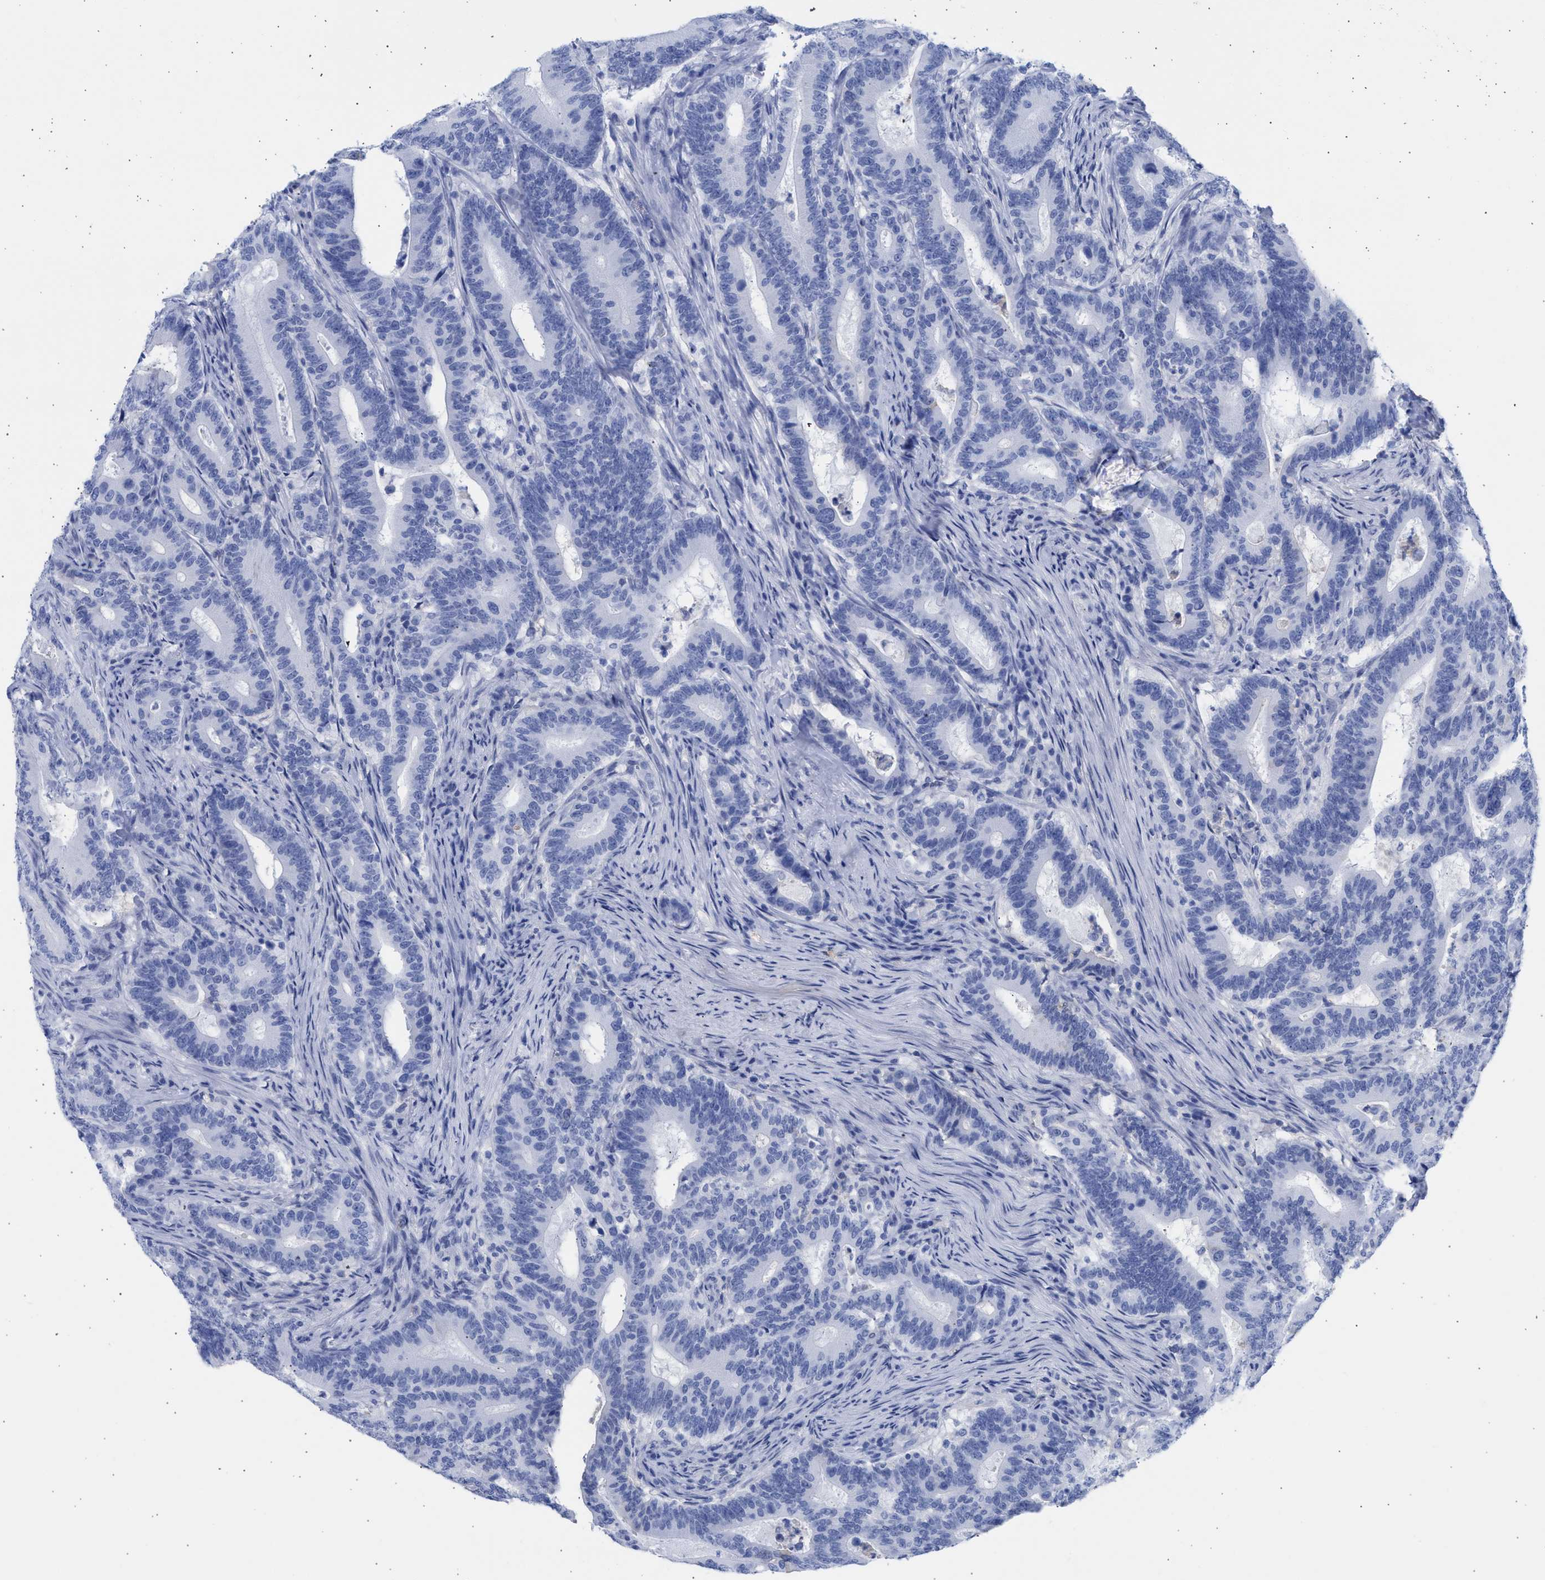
{"staining": {"intensity": "negative", "quantity": "none", "location": "none"}, "tissue": "colorectal cancer", "cell_type": "Tumor cells", "image_type": "cancer", "snomed": [{"axis": "morphology", "description": "Adenocarcinoma, NOS"}, {"axis": "topography", "description": "Colon"}], "caption": "Adenocarcinoma (colorectal) was stained to show a protein in brown. There is no significant expression in tumor cells.", "gene": "RSPH1", "patient": {"sex": "female", "age": 66}}